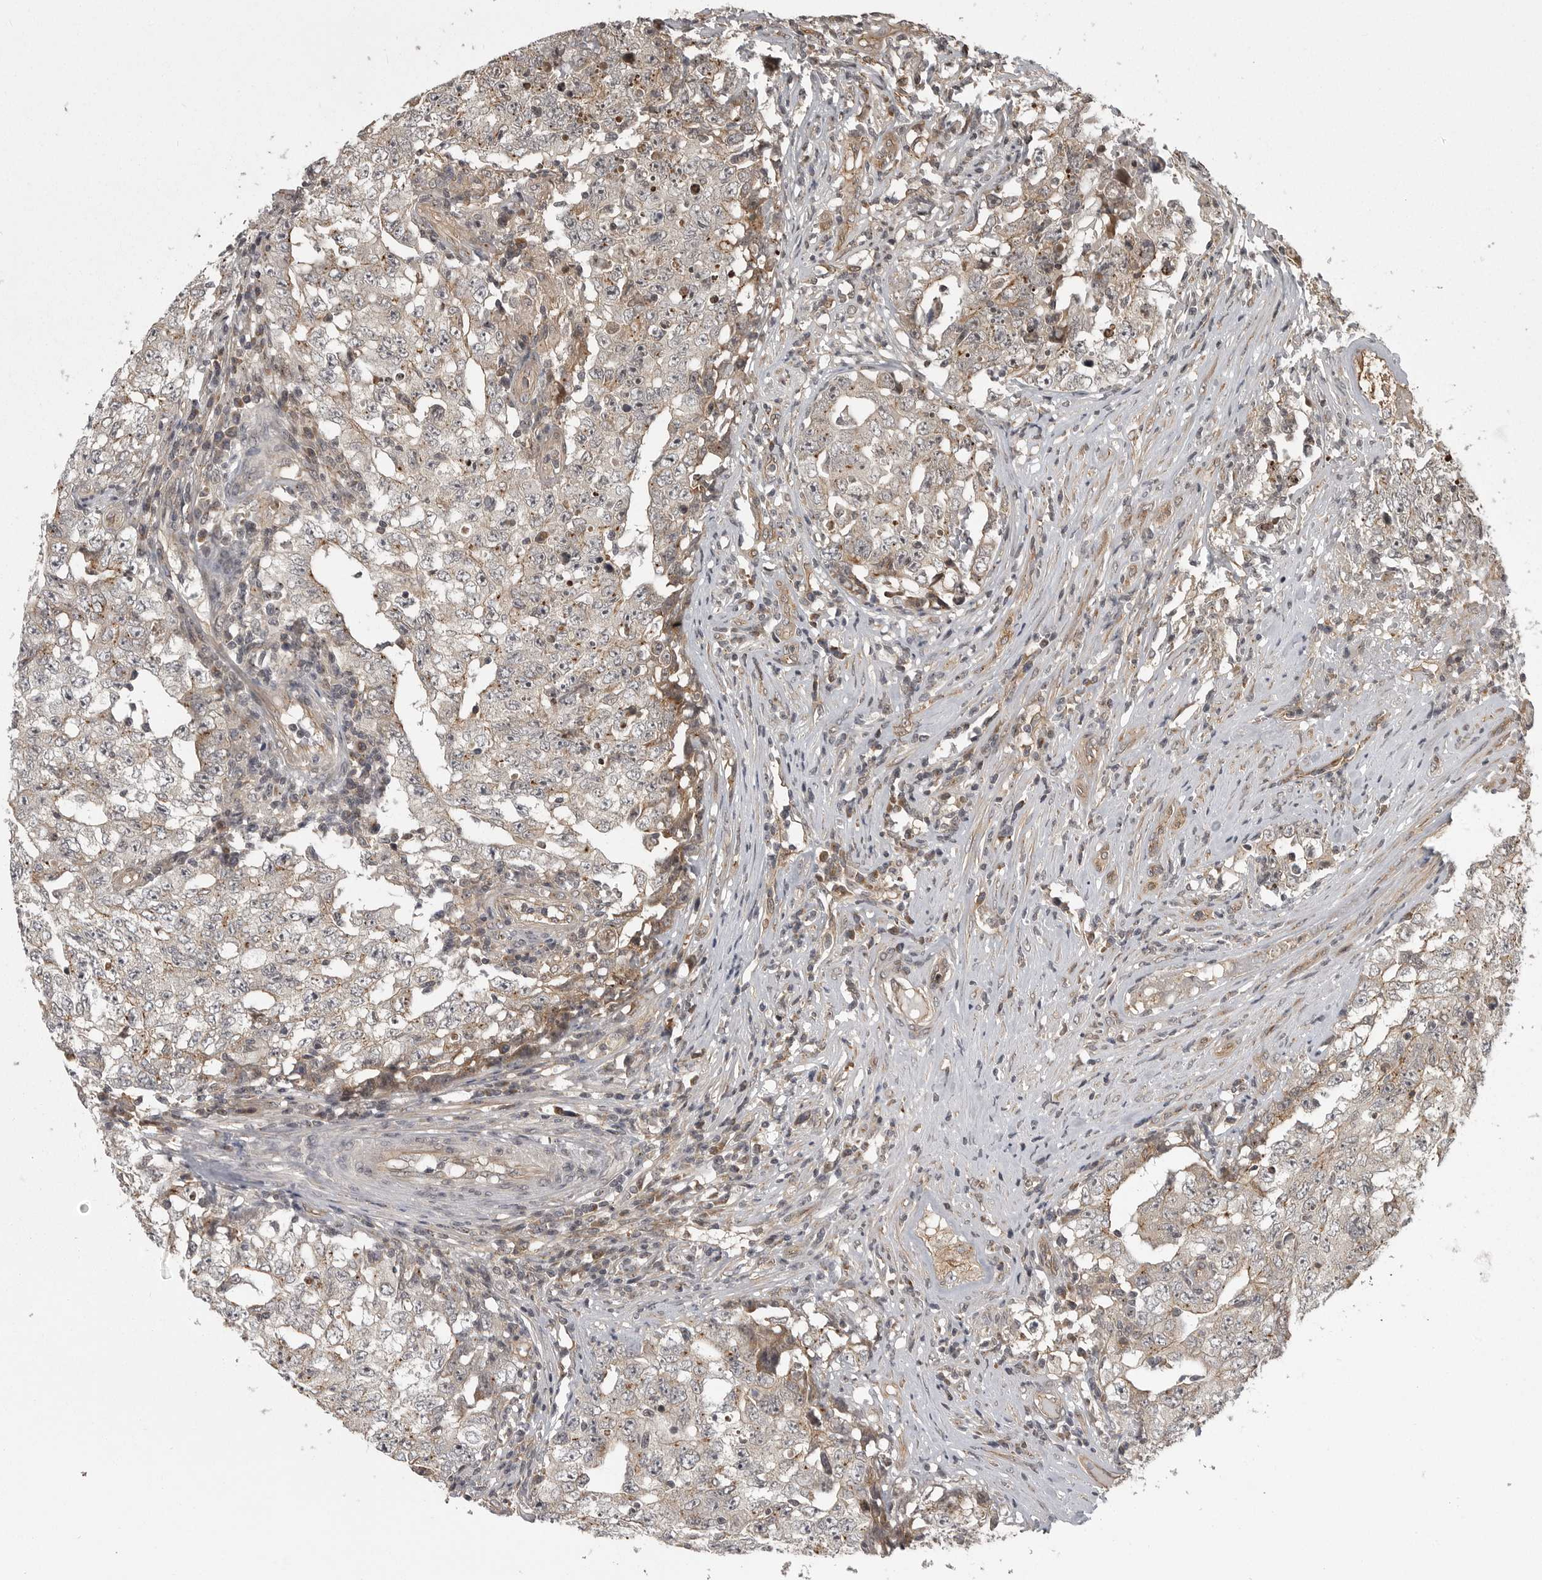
{"staining": {"intensity": "moderate", "quantity": "<25%", "location": "cytoplasmic/membranous"}, "tissue": "testis cancer", "cell_type": "Tumor cells", "image_type": "cancer", "snomed": [{"axis": "morphology", "description": "Carcinoma, Embryonal, NOS"}, {"axis": "topography", "description": "Testis"}], "caption": "Human embryonal carcinoma (testis) stained with a brown dye reveals moderate cytoplasmic/membranous positive expression in about <25% of tumor cells.", "gene": "DNAJC8", "patient": {"sex": "male", "age": 26}}